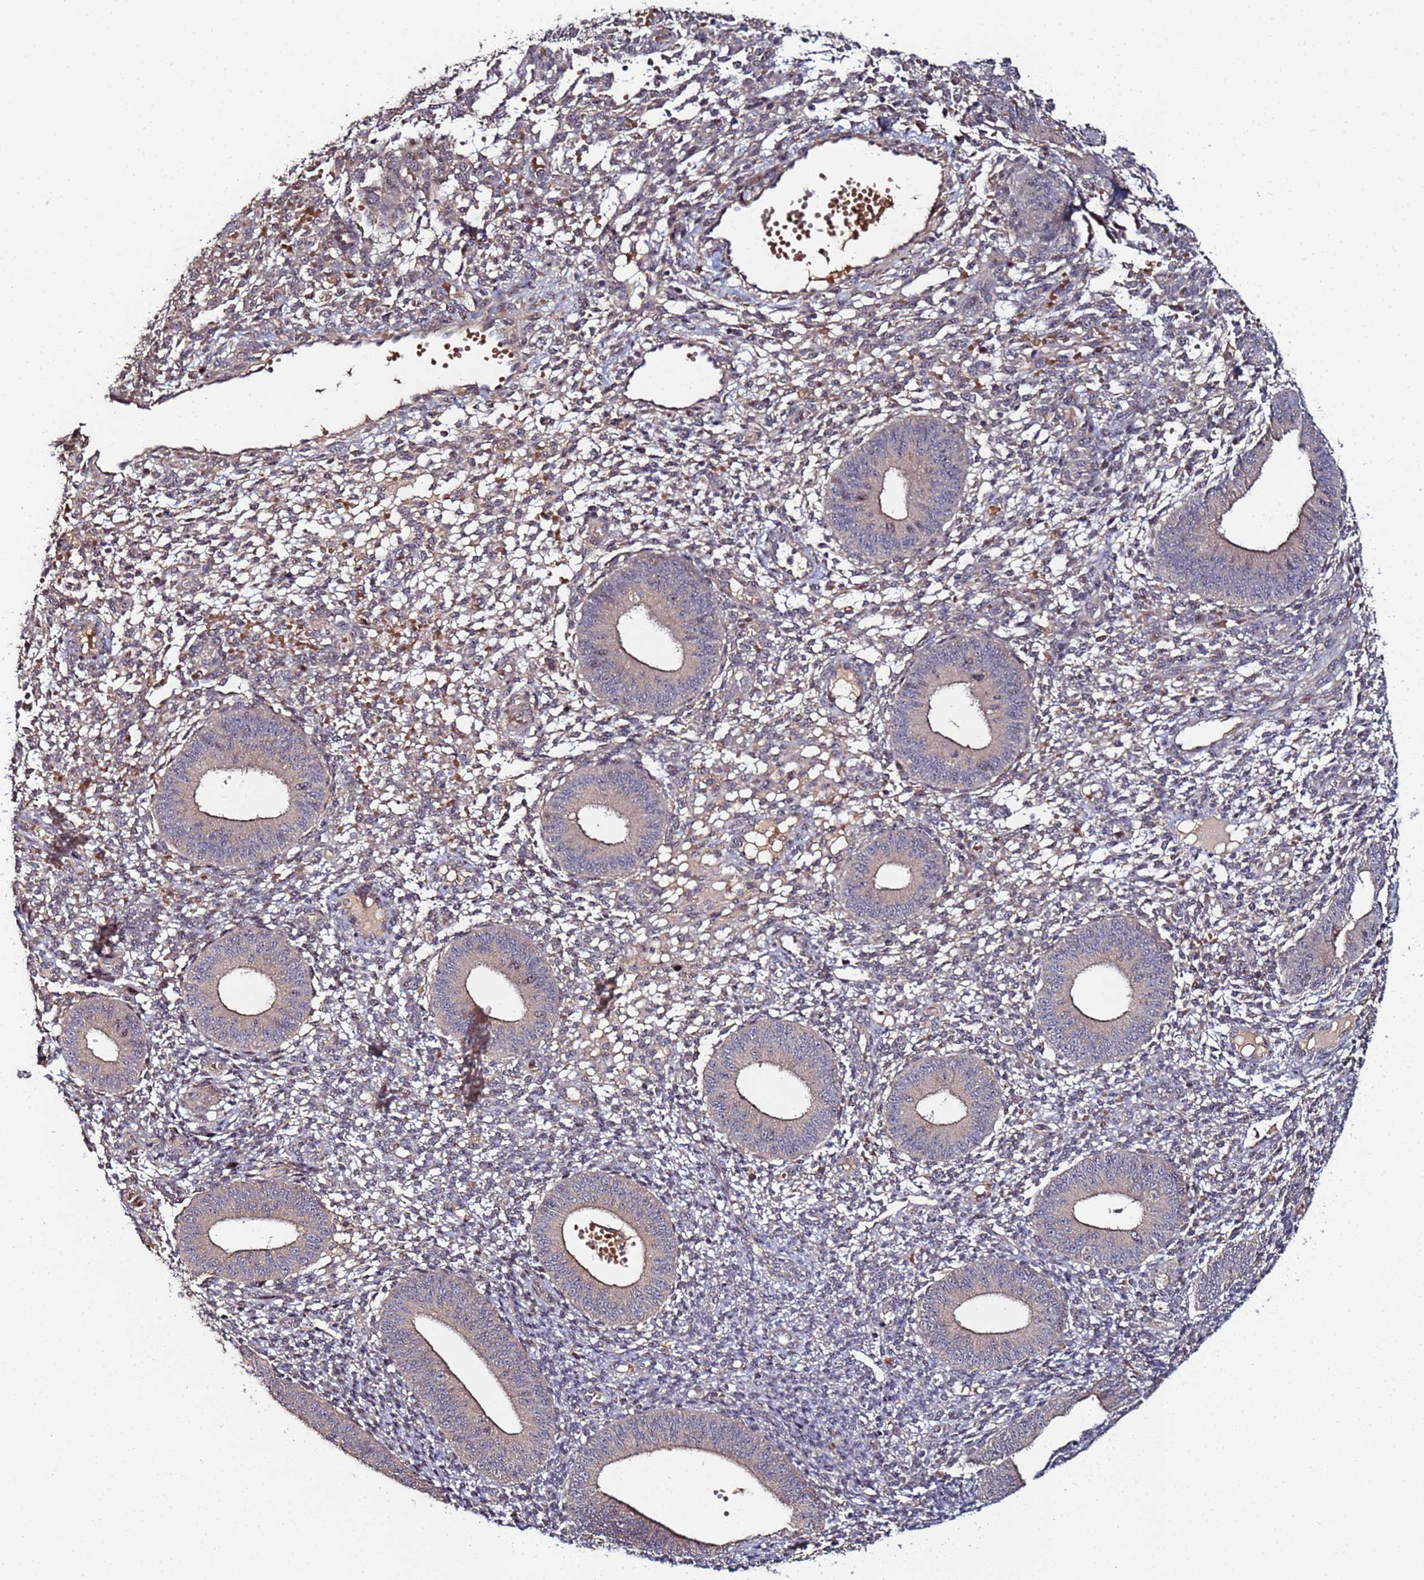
{"staining": {"intensity": "weak", "quantity": "25%-75%", "location": "cytoplasmic/membranous"}, "tissue": "endometrium", "cell_type": "Cells in endometrial stroma", "image_type": "normal", "snomed": [{"axis": "morphology", "description": "Normal tissue, NOS"}, {"axis": "topography", "description": "Endometrium"}], "caption": "Approximately 25%-75% of cells in endometrial stroma in benign human endometrium show weak cytoplasmic/membranous protein expression as visualized by brown immunohistochemical staining.", "gene": "OSER1", "patient": {"sex": "female", "age": 49}}